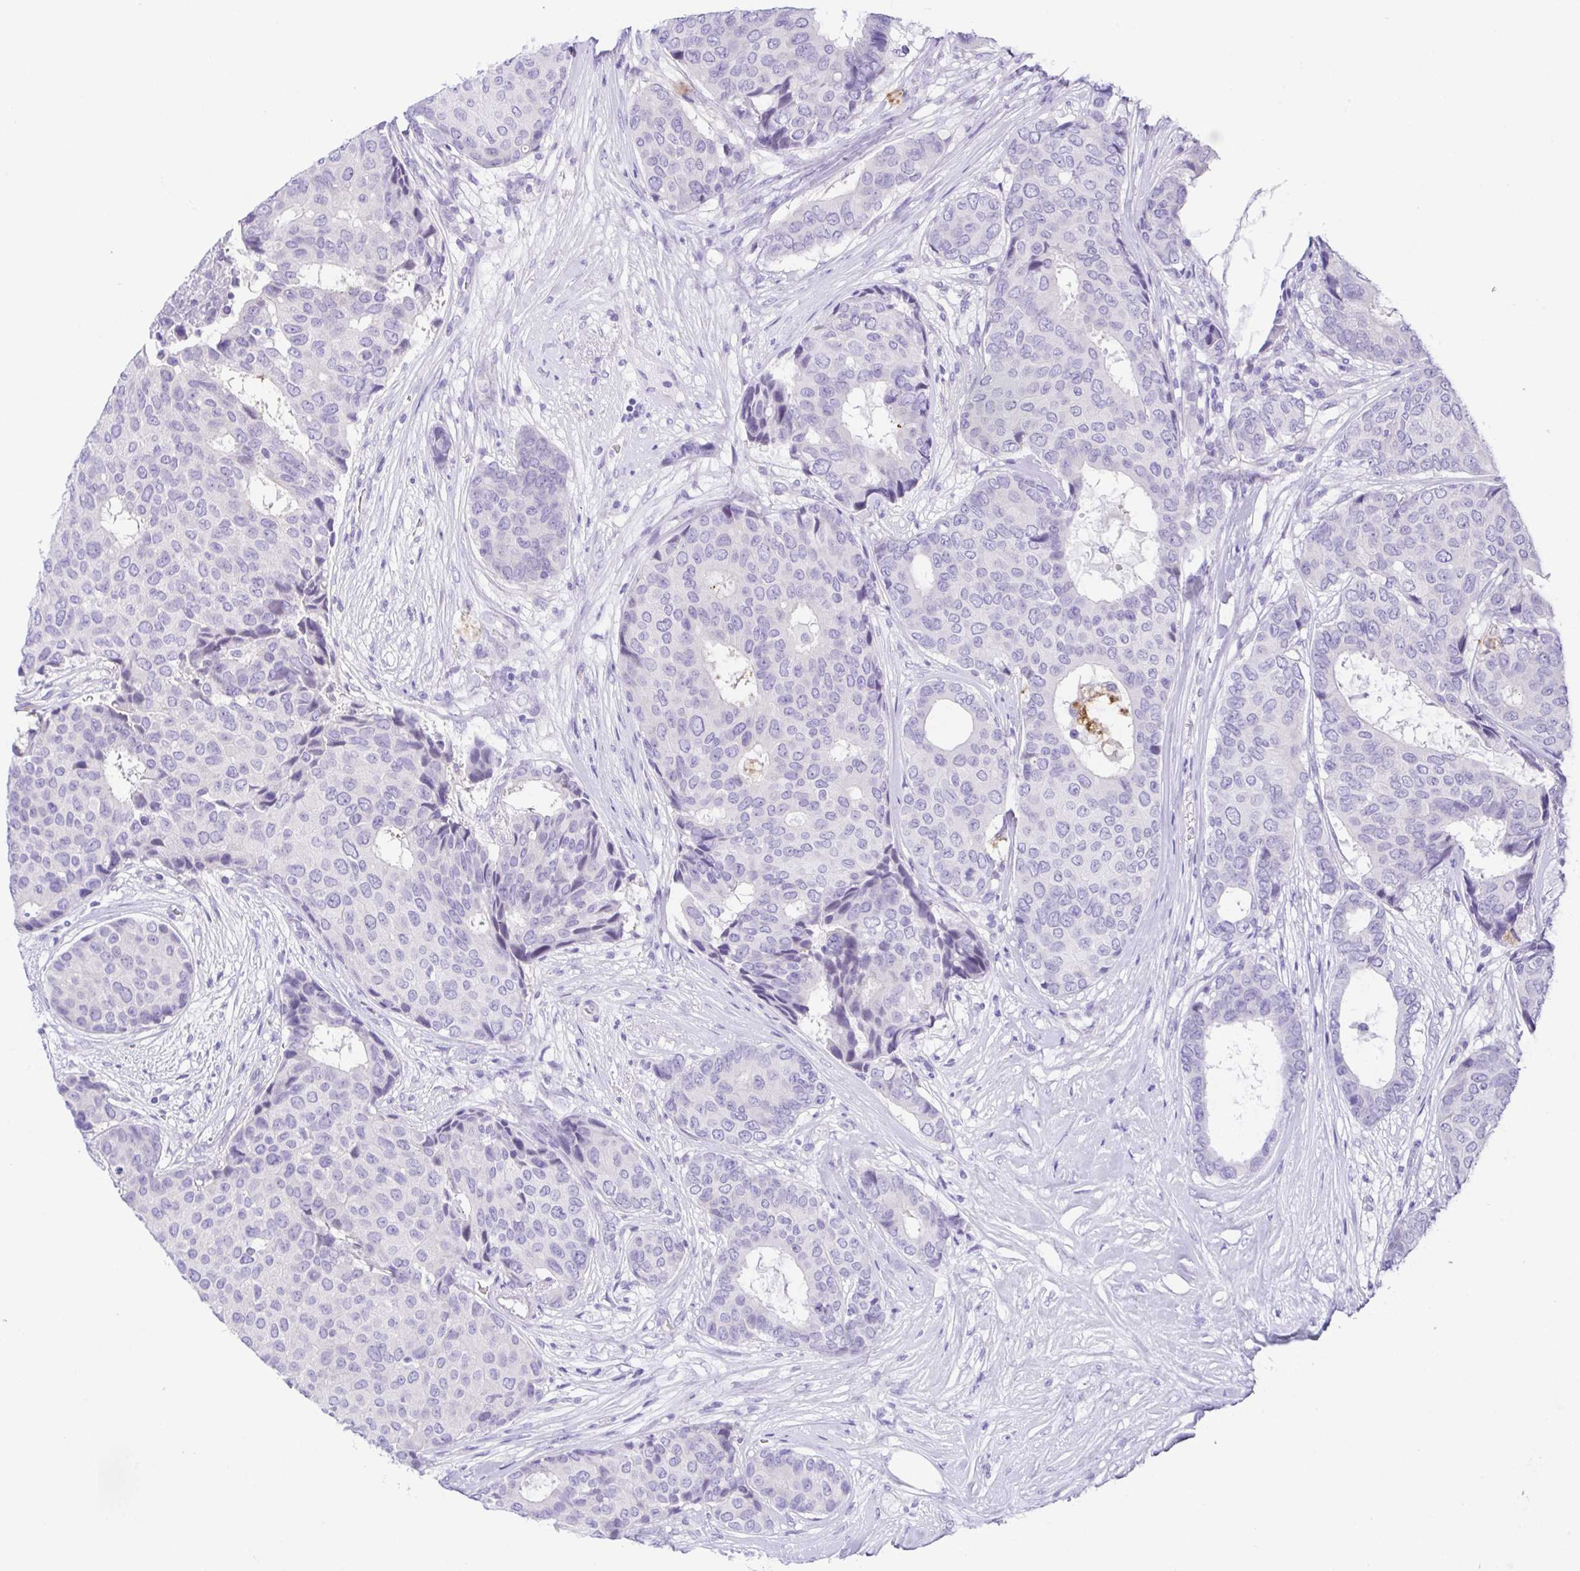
{"staining": {"intensity": "negative", "quantity": "none", "location": "none"}, "tissue": "breast cancer", "cell_type": "Tumor cells", "image_type": "cancer", "snomed": [{"axis": "morphology", "description": "Duct carcinoma"}, {"axis": "topography", "description": "Breast"}], "caption": "DAB (3,3'-diaminobenzidine) immunohistochemical staining of breast infiltrating ductal carcinoma demonstrates no significant staining in tumor cells.", "gene": "LUZP4", "patient": {"sex": "female", "age": 75}}